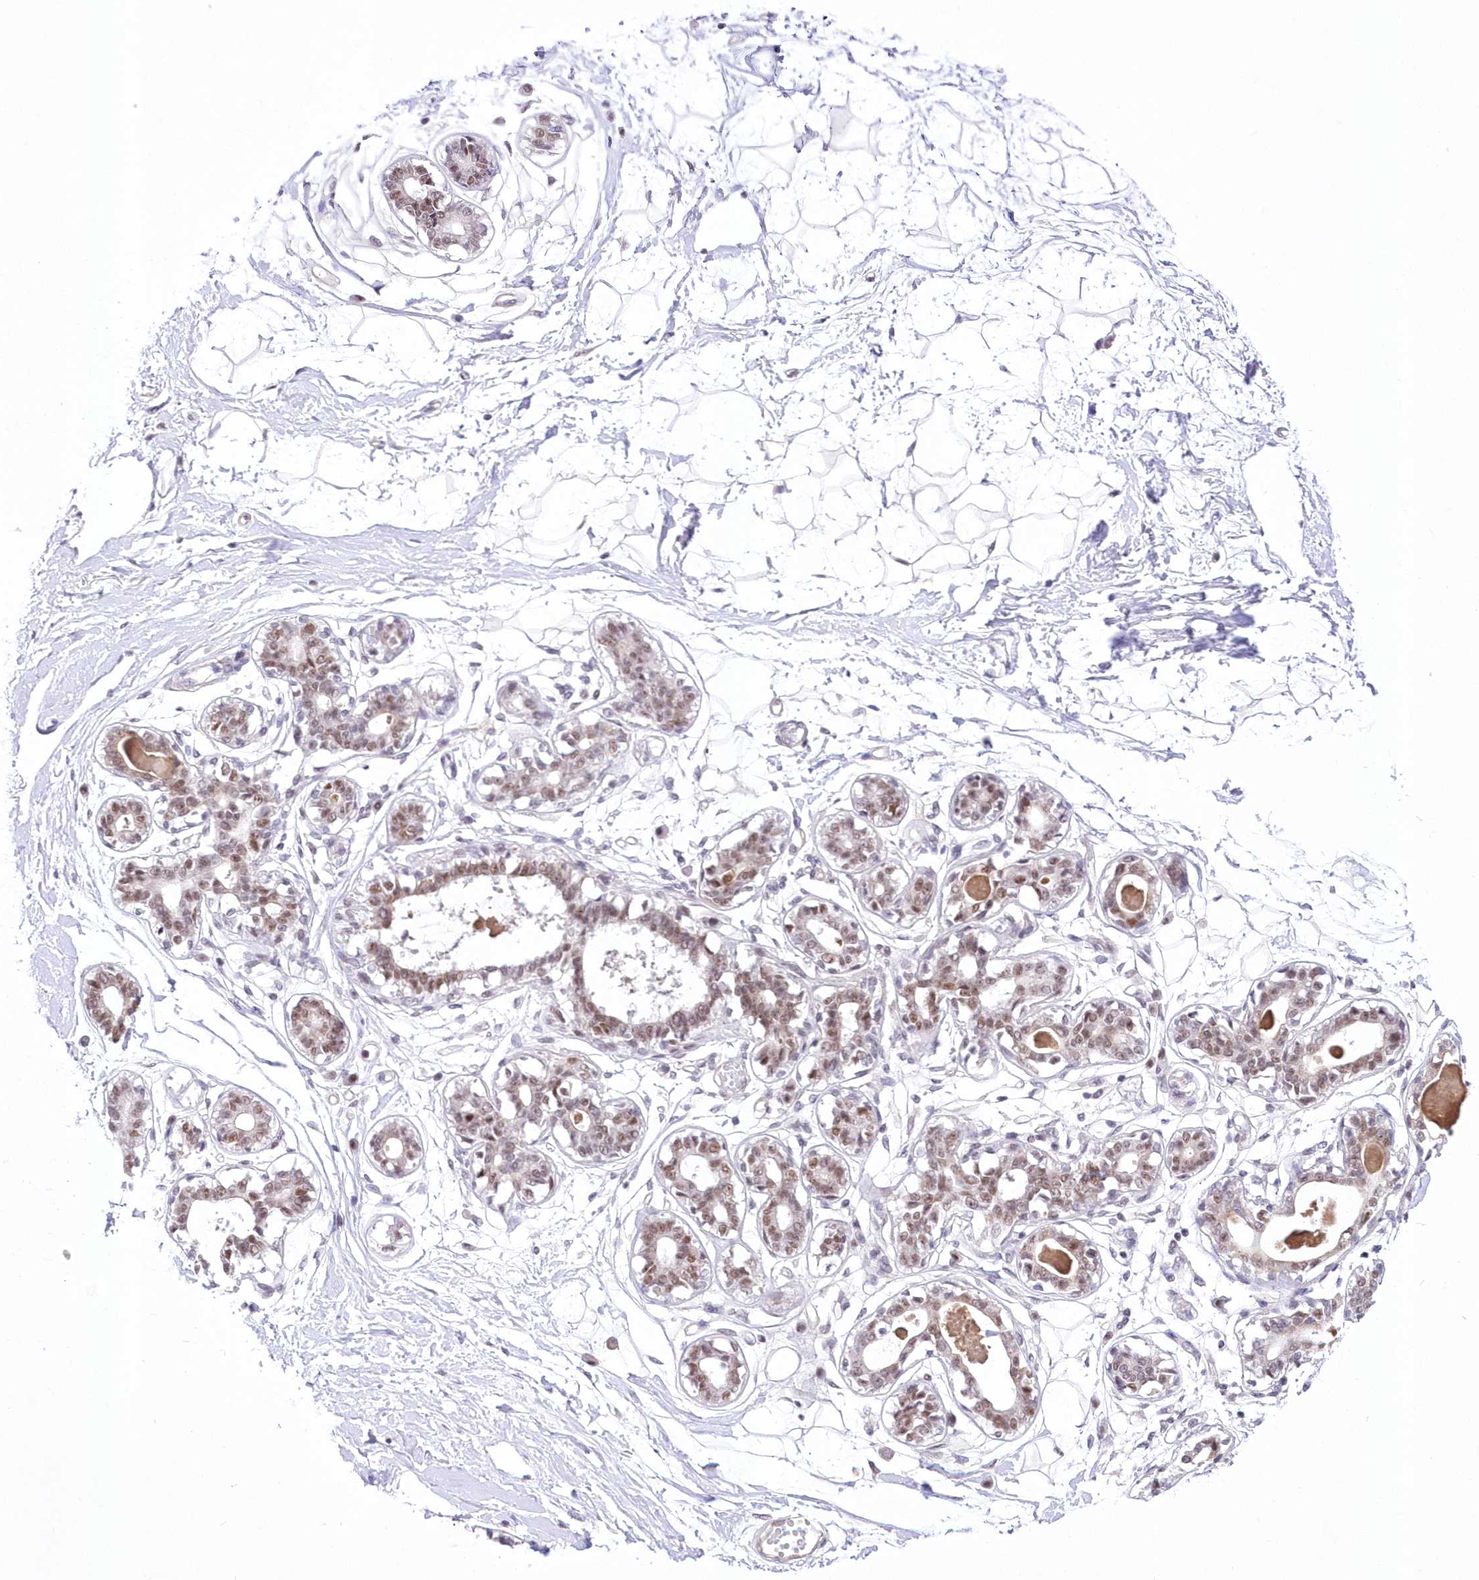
{"staining": {"intensity": "negative", "quantity": "none", "location": "none"}, "tissue": "breast", "cell_type": "Adipocytes", "image_type": "normal", "snomed": [{"axis": "morphology", "description": "Normal tissue, NOS"}, {"axis": "topography", "description": "Breast"}], "caption": "Immunohistochemistry (IHC) micrograph of unremarkable breast: breast stained with DAB demonstrates no significant protein positivity in adipocytes. Nuclei are stained in blue.", "gene": "NSUN2", "patient": {"sex": "female", "age": 45}}